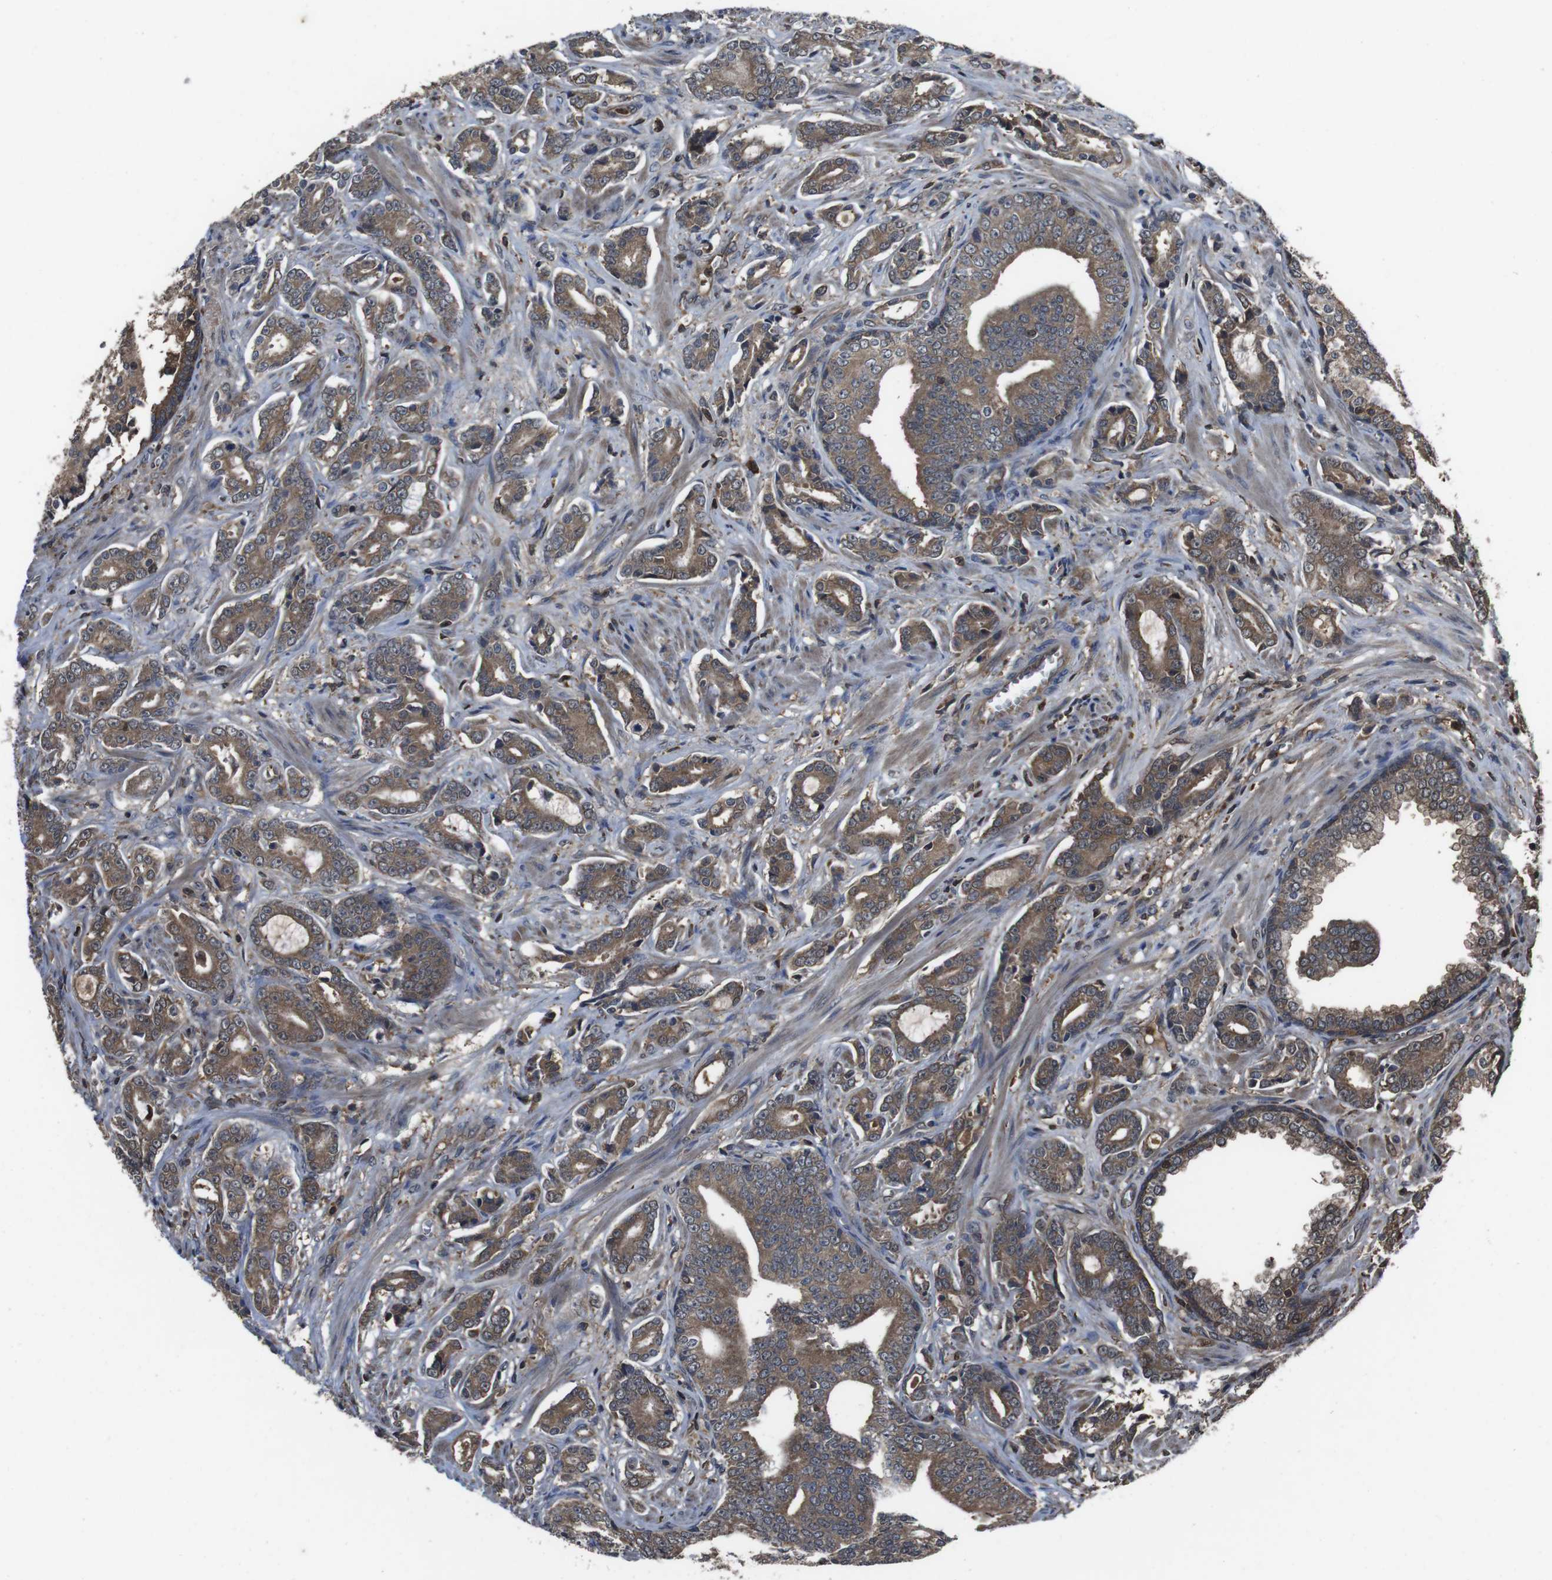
{"staining": {"intensity": "moderate", "quantity": ">75%", "location": "cytoplasmic/membranous"}, "tissue": "prostate cancer", "cell_type": "Tumor cells", "image_type": "cancer", "snomed": [{"axis": "morphology", "description": "Adenocarcinoma, Low grade"}, {"axis": "topography", "description": "Prostate"}], "caption": "Immunohistochemical staining of human prostate adenocarcinoma (low-grade) demonstrates medium levels of moderate cytoplasmic/membranous protein positivity in about >75% of tumor cells. The protein of interest is shown in brown color, while the nuclei are stained blue.", "gene": "CXCL11", "patient": {"sex": "male", "age": 58}}